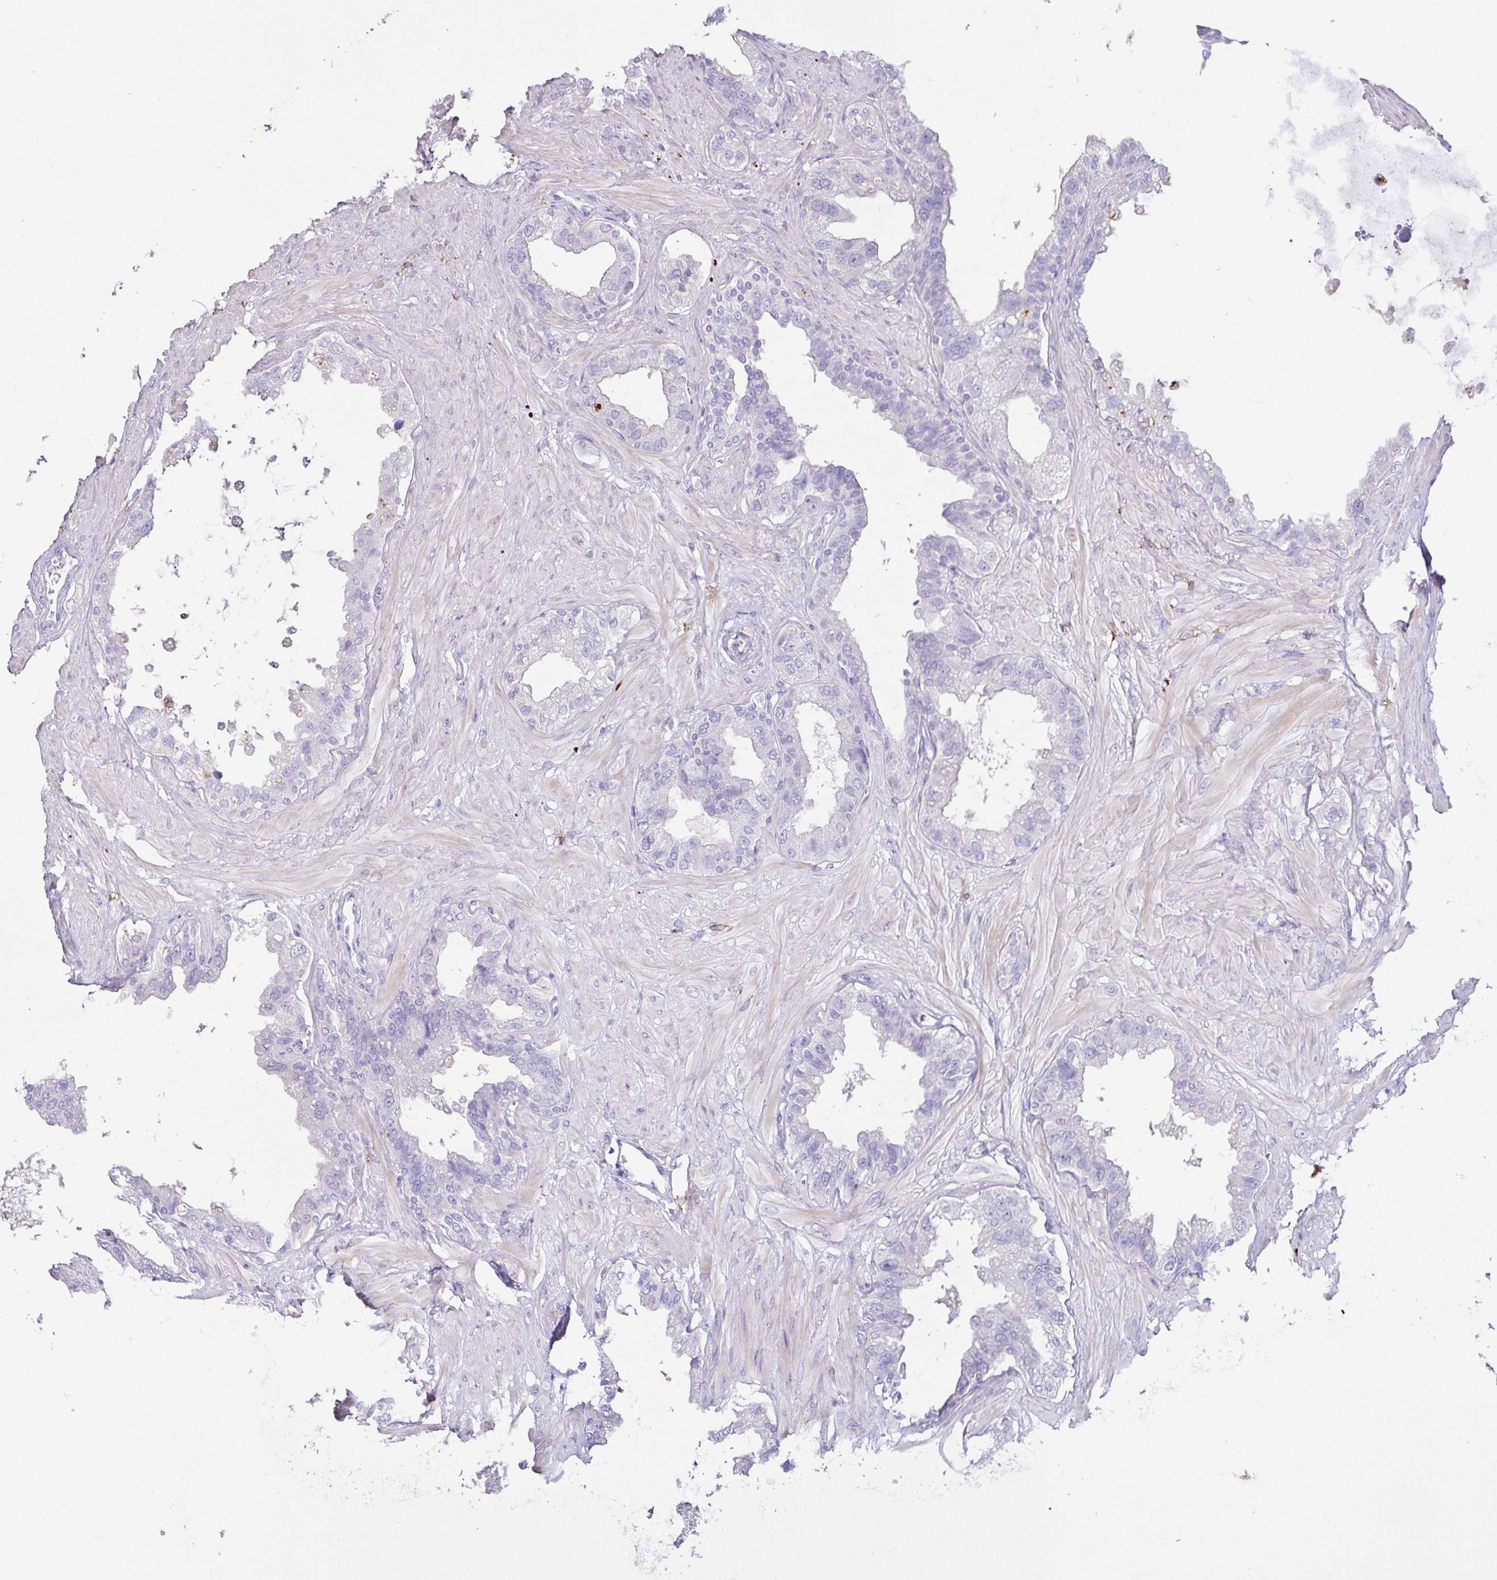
{"staining": {"intensity": "negative", "quantity": "none", "location": "none"}, "tissue": "seminal vesicle", "cell_type": "Glandular cells", "image_type": "normal", "snomed": [{"axis": "morphology", "description": "Normal tissue, NOS"}, {"axis": "topography", "description": "Seminal veicle"}, {"axis": "topography", "description": "Peripheral nerve tissue"}], "caption": "Immunohistochemistry (IHC) of unremarkable seminal vesicle displays no positivity in glandular cells.", "gene": "MARCO", "patient": {"sex": "male", "age": 76}}